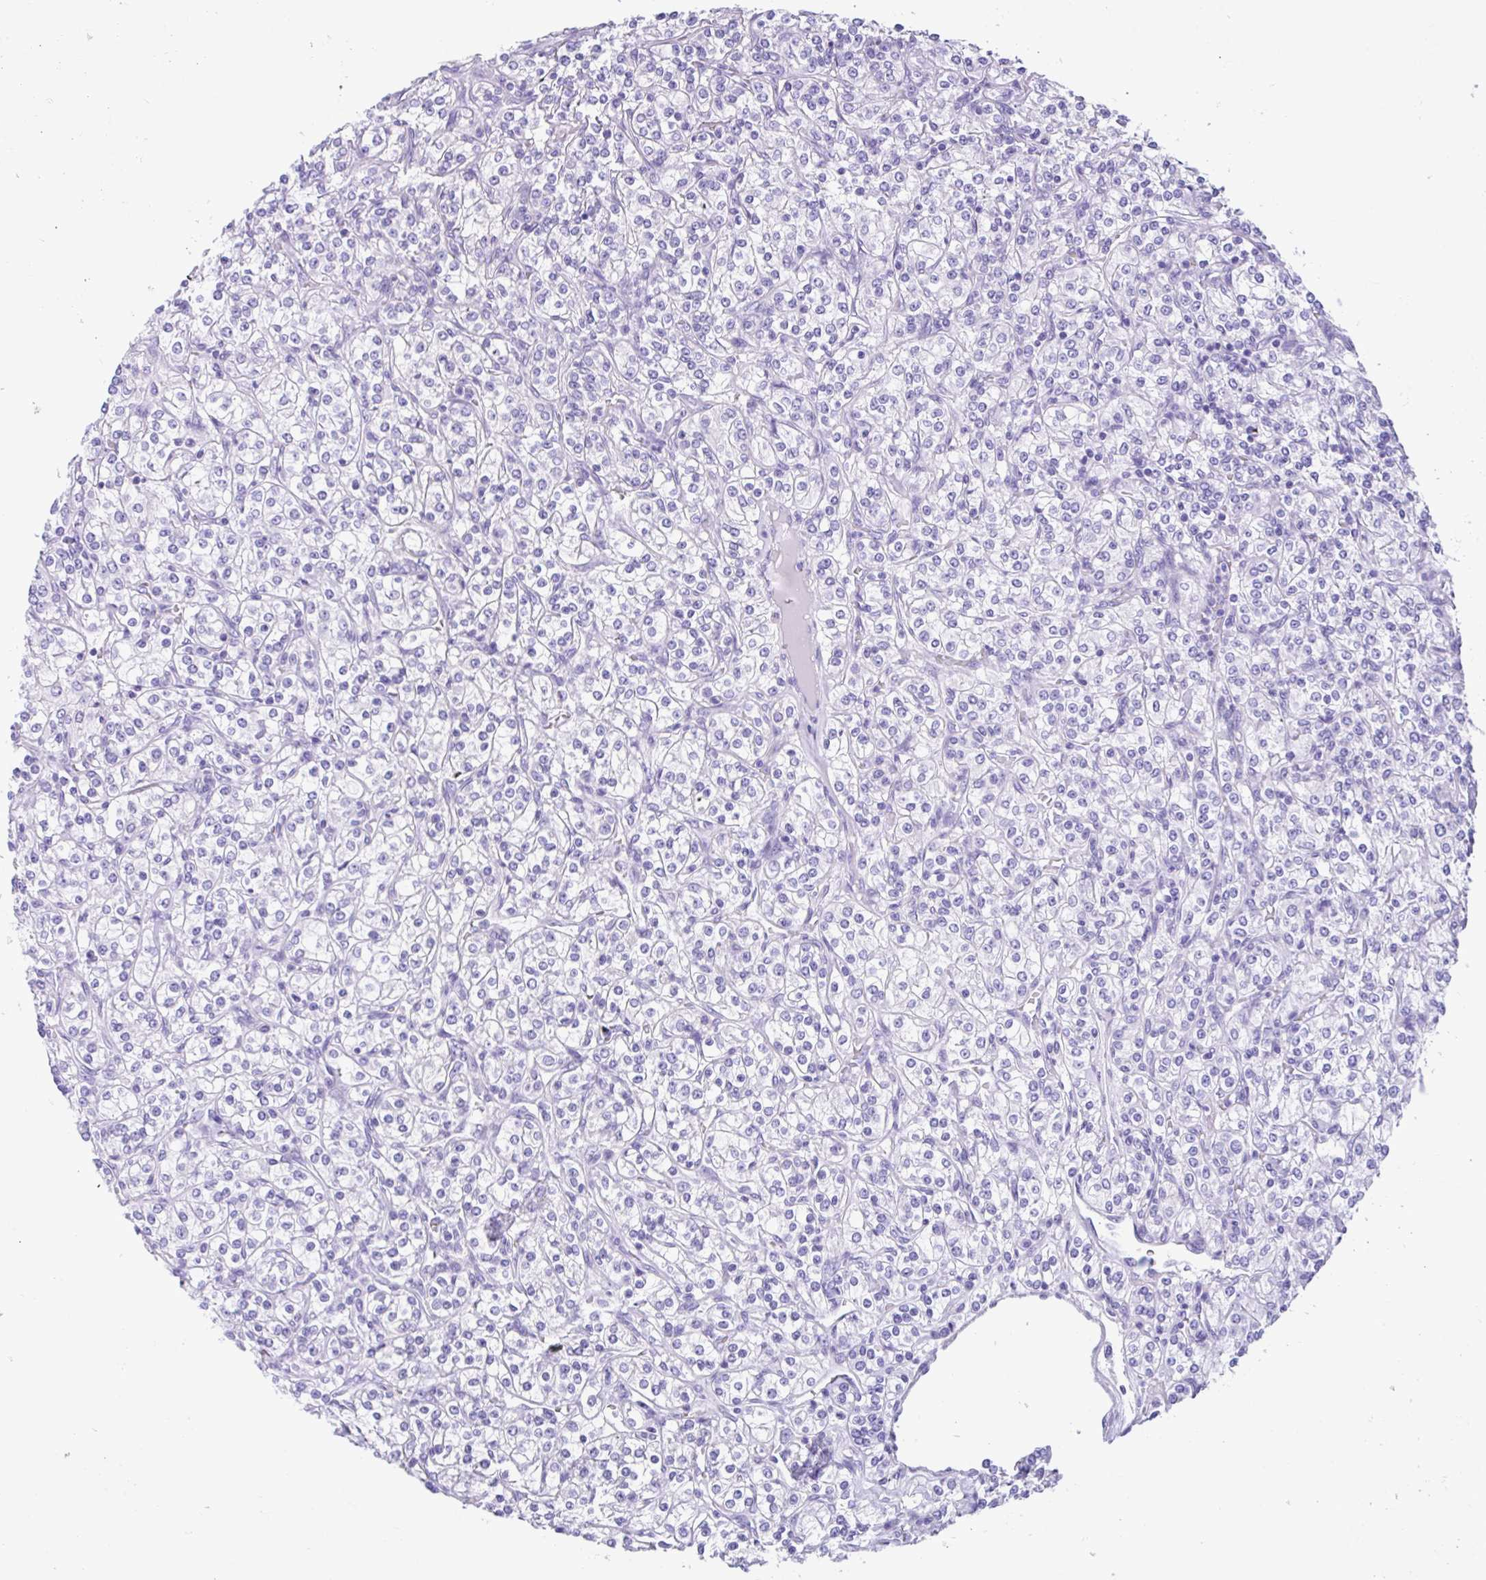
{"staining": {"intensity": "negative", "quantity": "none", "location": "none"}, "tissue": "renal cancer", "cell_type": "Tumor cells", "image_type": "cancer", "snomed": [{"axis": "morphology", "description": "Adenocarcinoma, NOS"}, {"axis": "topography", "description": "Kidney"}], "caption": "Tumor cells are negative for brown protein staining in renal cancer.", "gene": "OR4N4", "patient": {"sex": "male", "age": 77}}